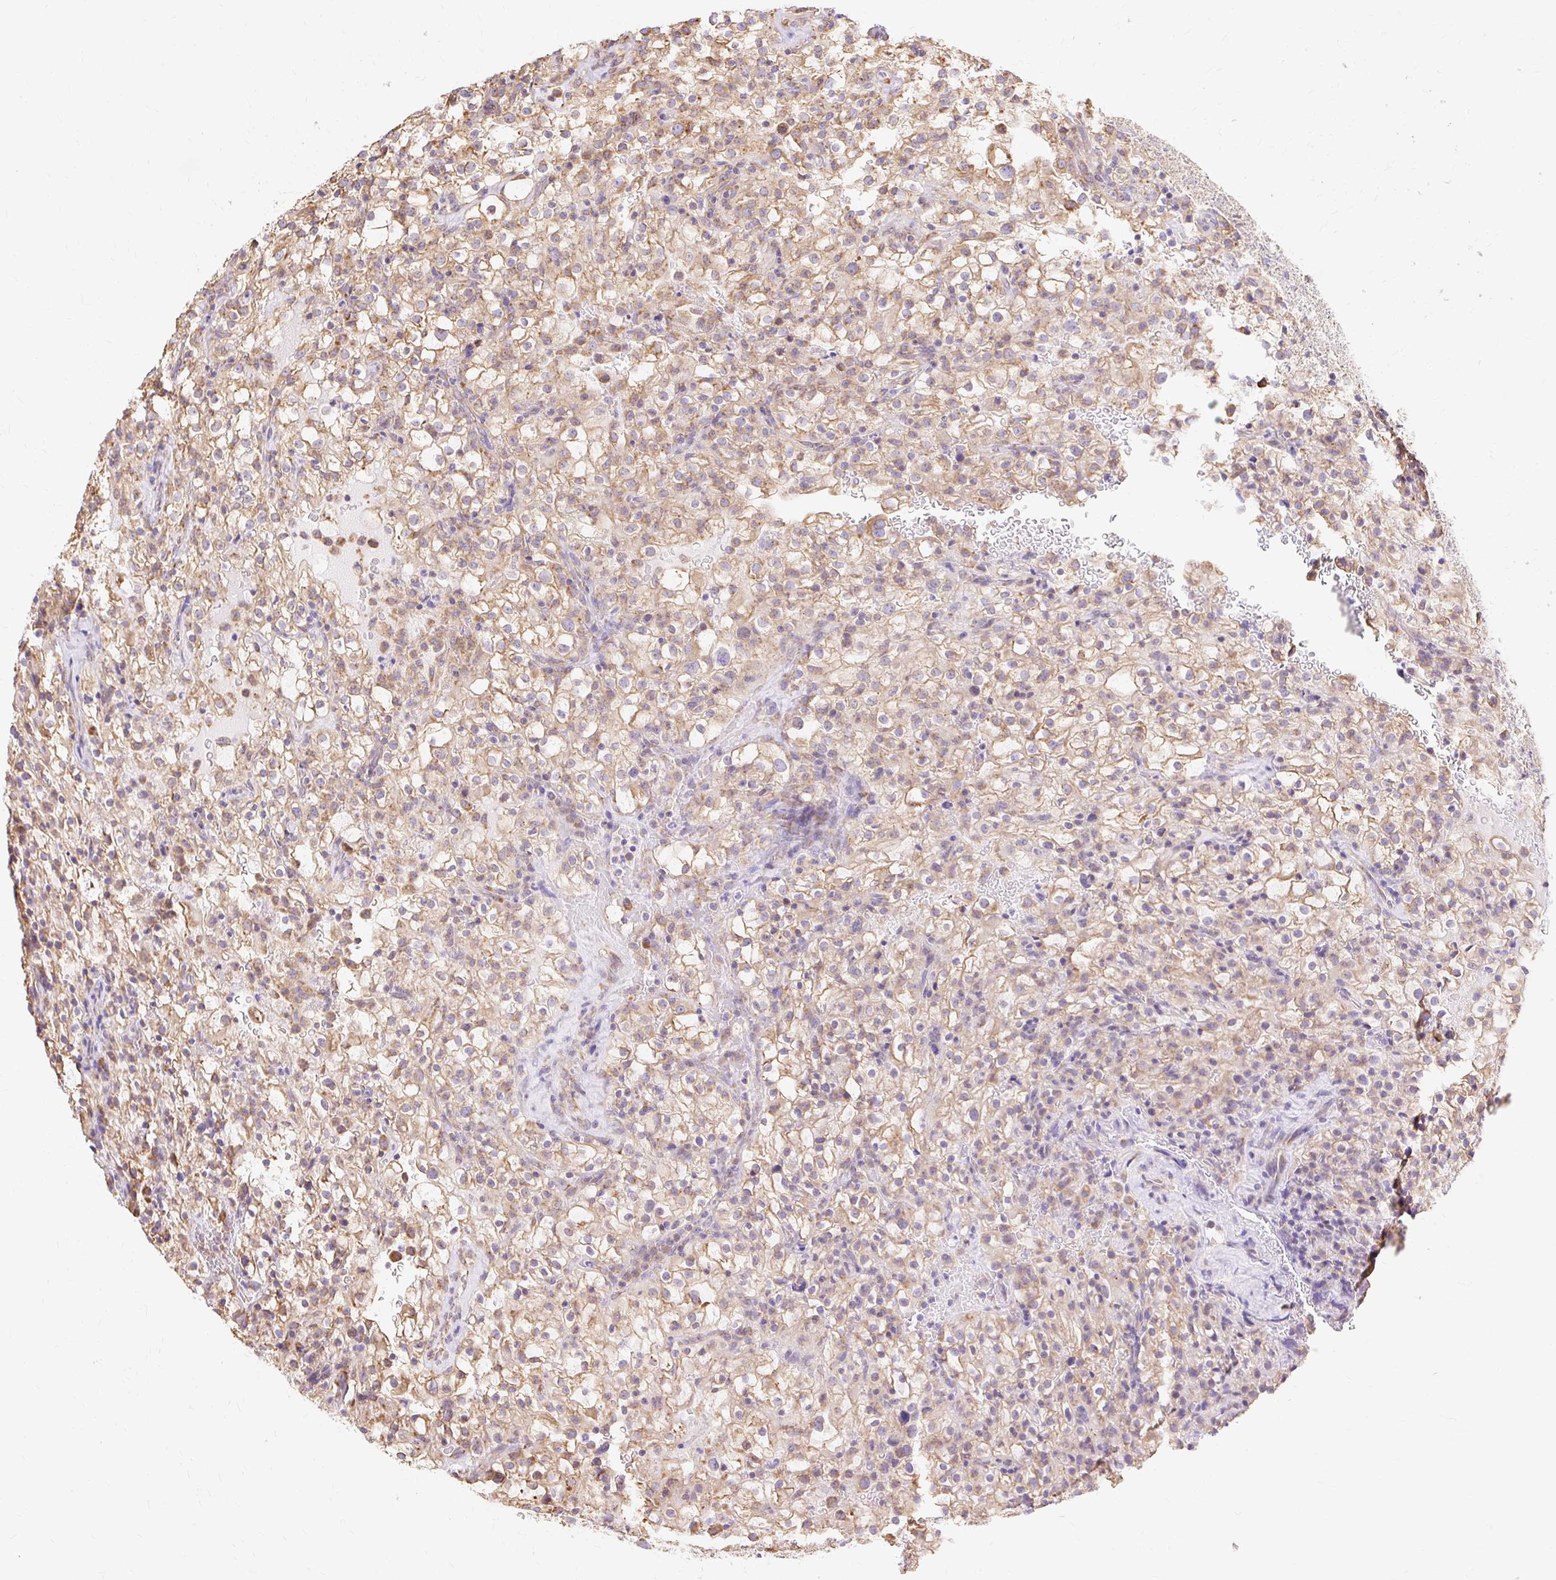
{"staining": {"intensity": "weak", "quantity": ">75%", "location": "cytoplasmic/membranous"}, "tissue": "renal cancer", "cell_type": "Tumor cells", "image_type": "cancer", "snomed": [{"axis": "morphology", "description": "Adenocarcinoma, NOS"}, {"axis": "topography", "description": "Kidney"}], "caption": "Human adenocarcinoma (renal) stained with a brown dye shows weak cytoplasmic/membranous positive staining in approximately >75% of tumor cells.", "gene": "RPS17", "patient": {"sex": "female", "age": 74}}